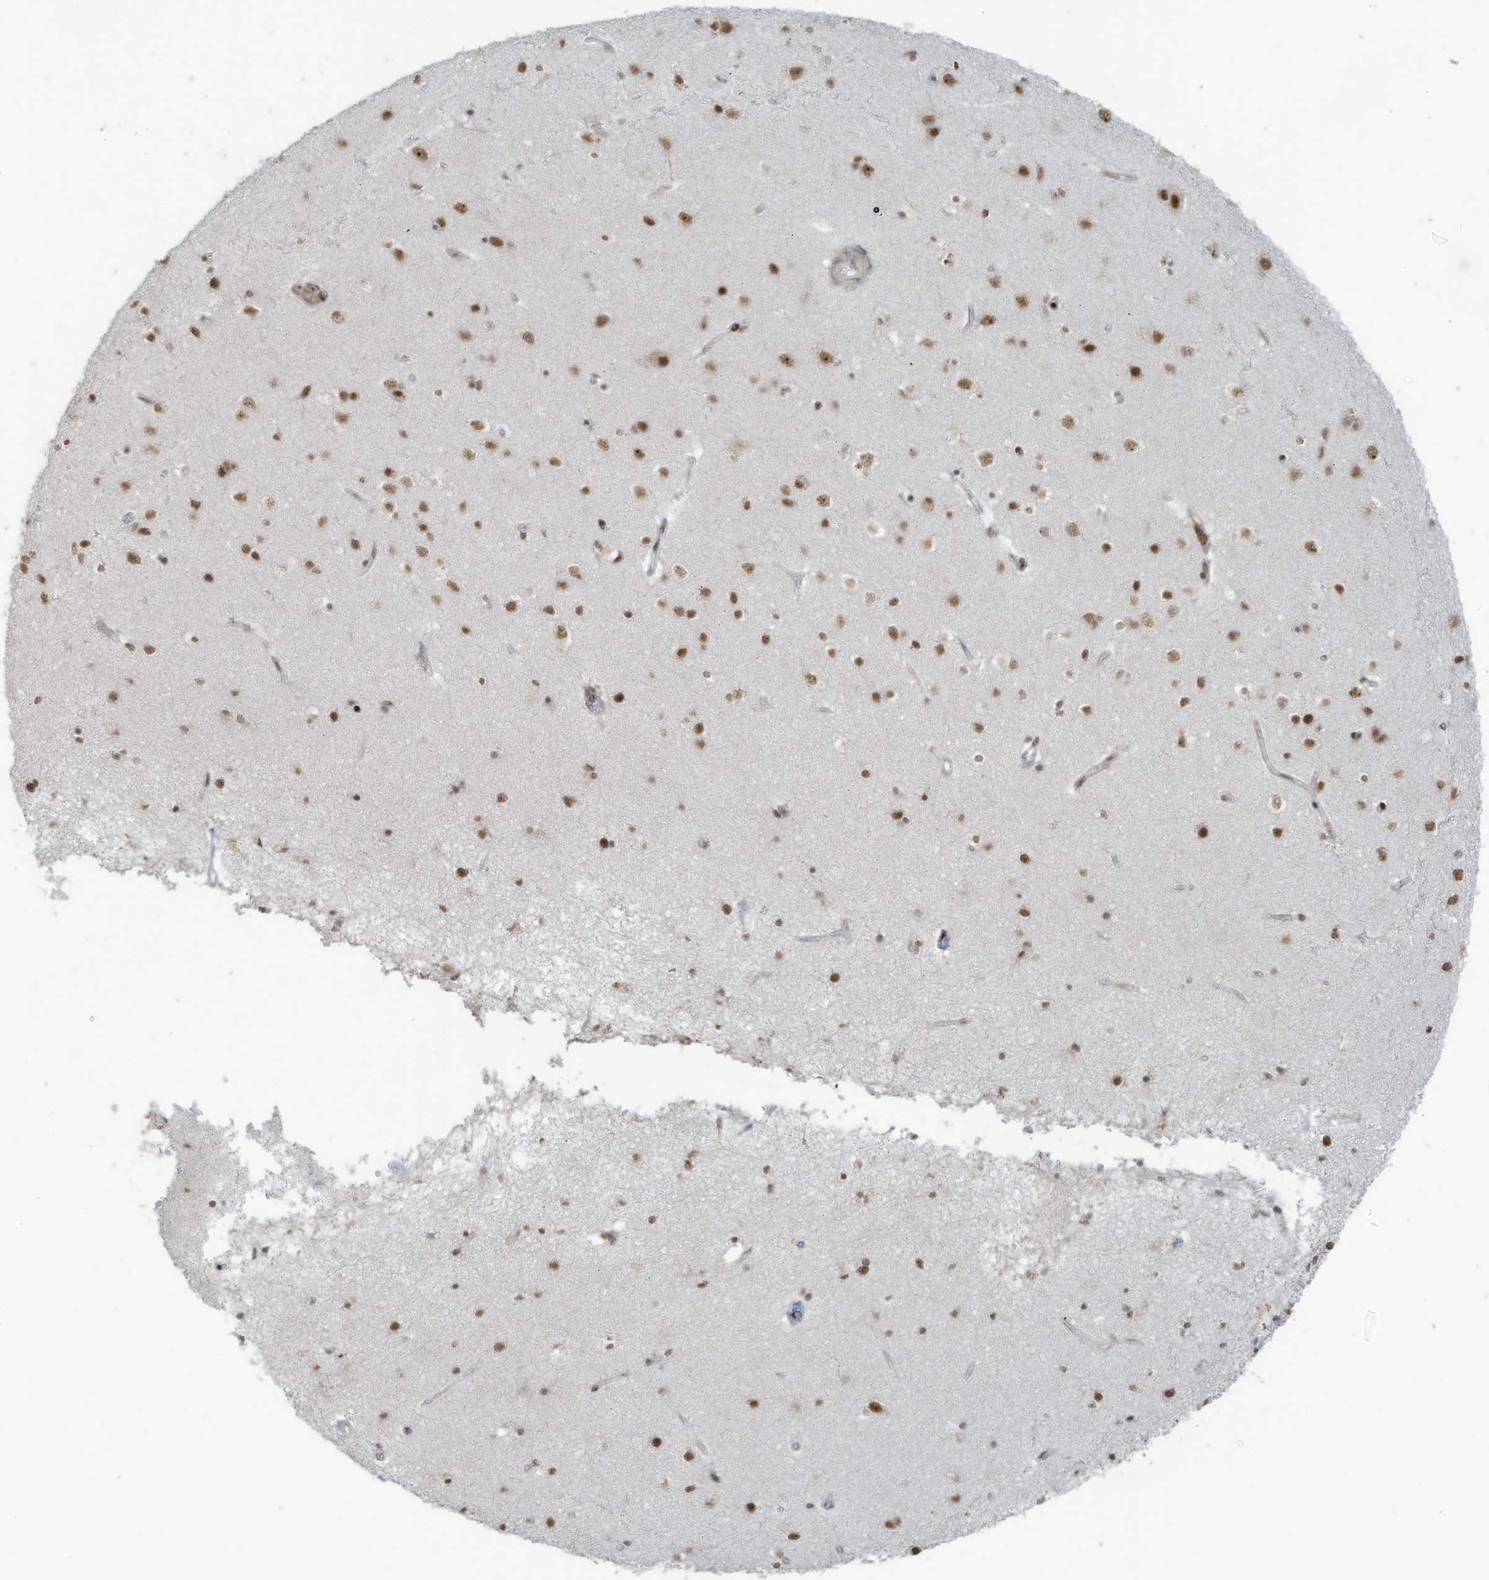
{"staining": {"intensity": "moderate", "quantity": ">75%", "location": "nuclear"}, "tissue": "cerebral cortex", "cell_type": "Endothelial cells", "image_type": "normal", "snomed": [{"axis": "morphology", "description": "Normal tissue, NOS"}, {"axis": "topography", "description": "Cerebral cortex"}], "caption": "Protein staining of benign cerebral cortex demonstrates moderate nuclear staining in approximately >75% of endothelial cells. (Stains: DAB (3,3'-diaminobenzidine) in brown, nuclei in blue, Microscopy: brightfield microscopy at high magnification).", "gene": "PCNP", "patient": {"sex": "male", "age": 54}}